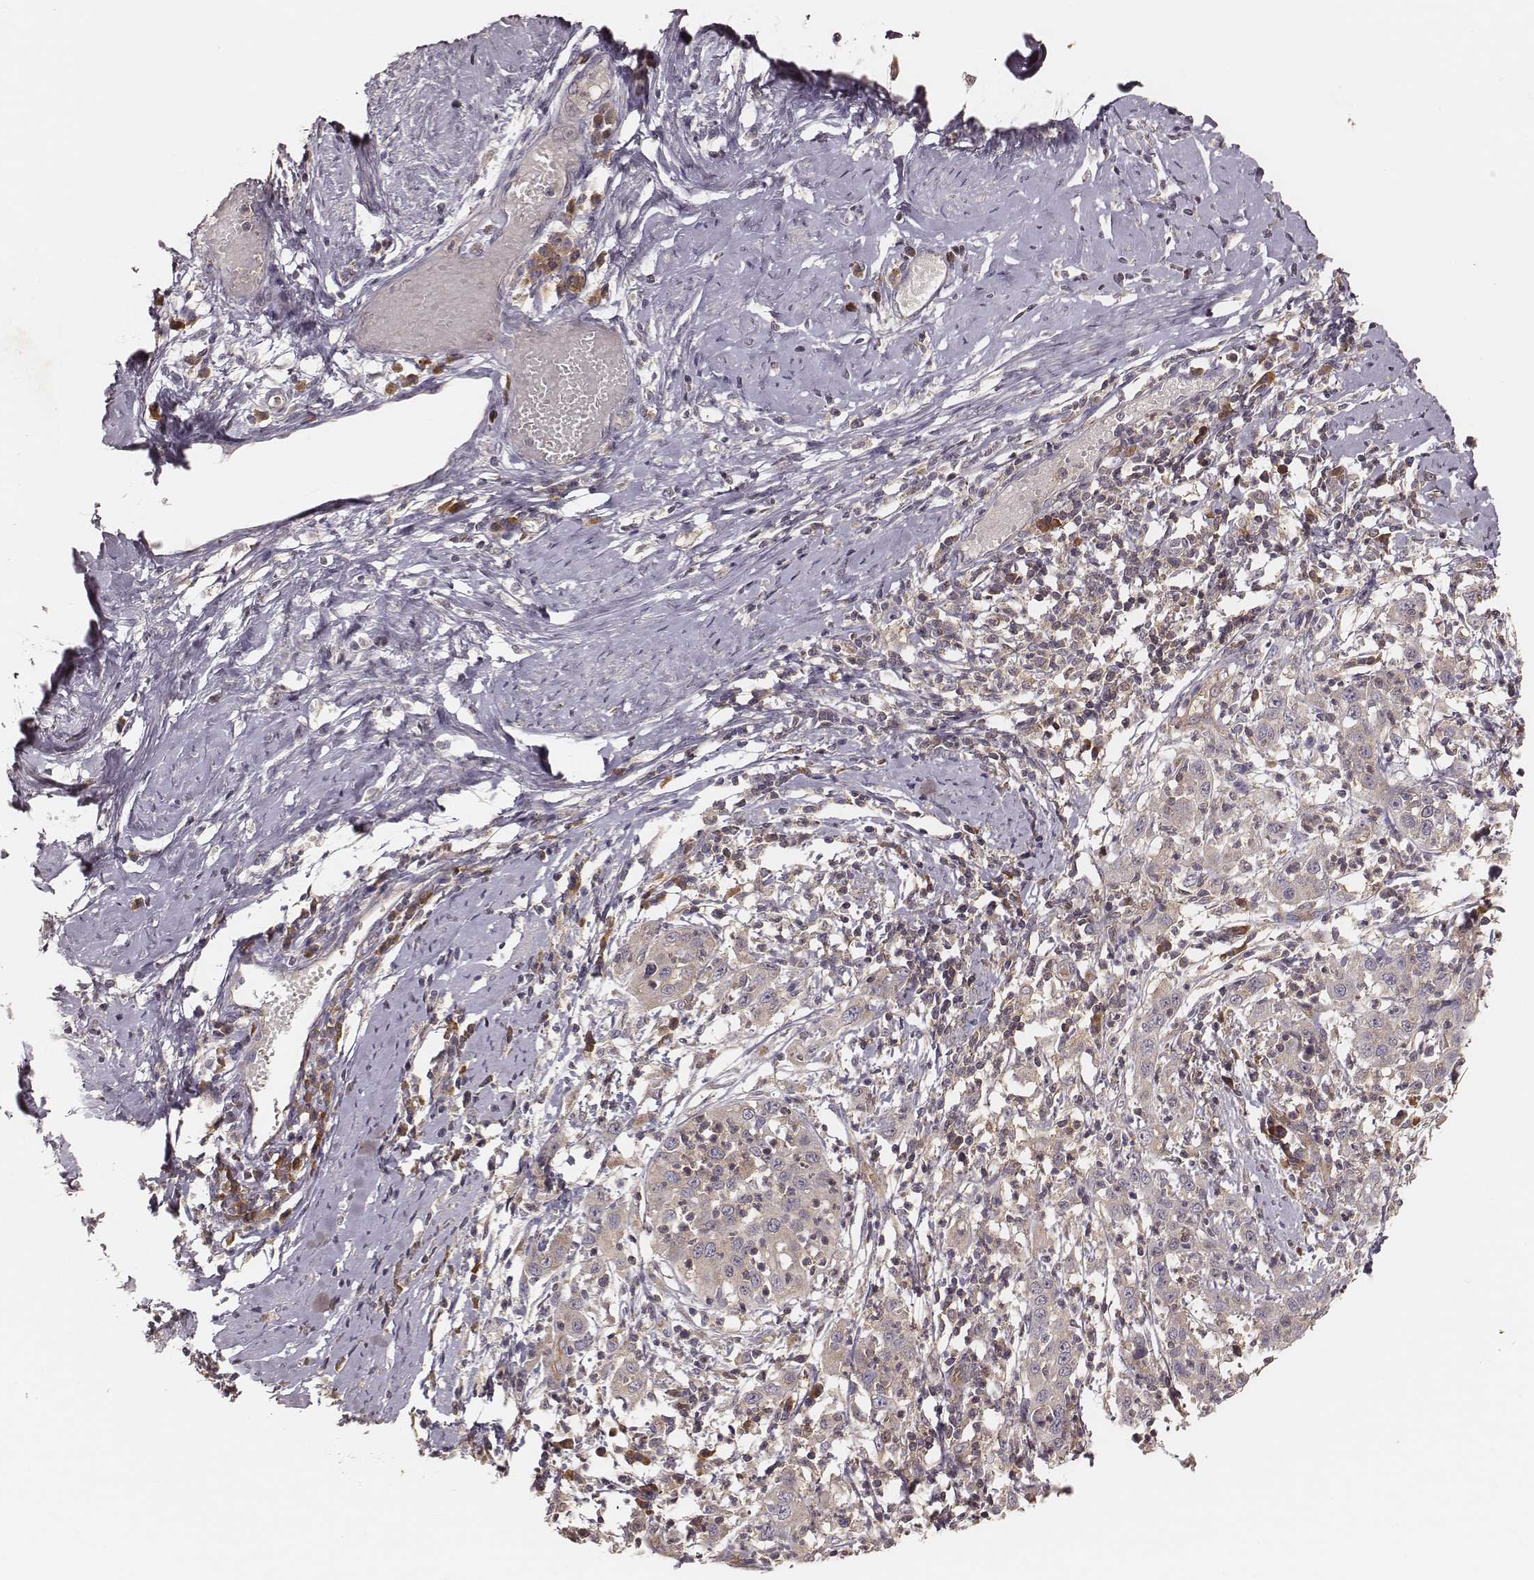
{"staining": {"intensity": "negative", "quantity": "none", "location": "none"}, "tissue": "cervical cancer", "cell_type": "Tumor cells", "image_type": "cancer", "snomed": [{"axis": "morphology", "description": "Squamous cell carcinoma, NOS"}, {"axis": "topography", "description": "Cervix"}], "caption": "This is a photomicrograph of immunohistochemistry staining of cervical cancer (squamous cell carcinoma), which shows no positivity in tumor cells.", "gene": "CARS1", "patient": {"sex": "female", "age": 46}}